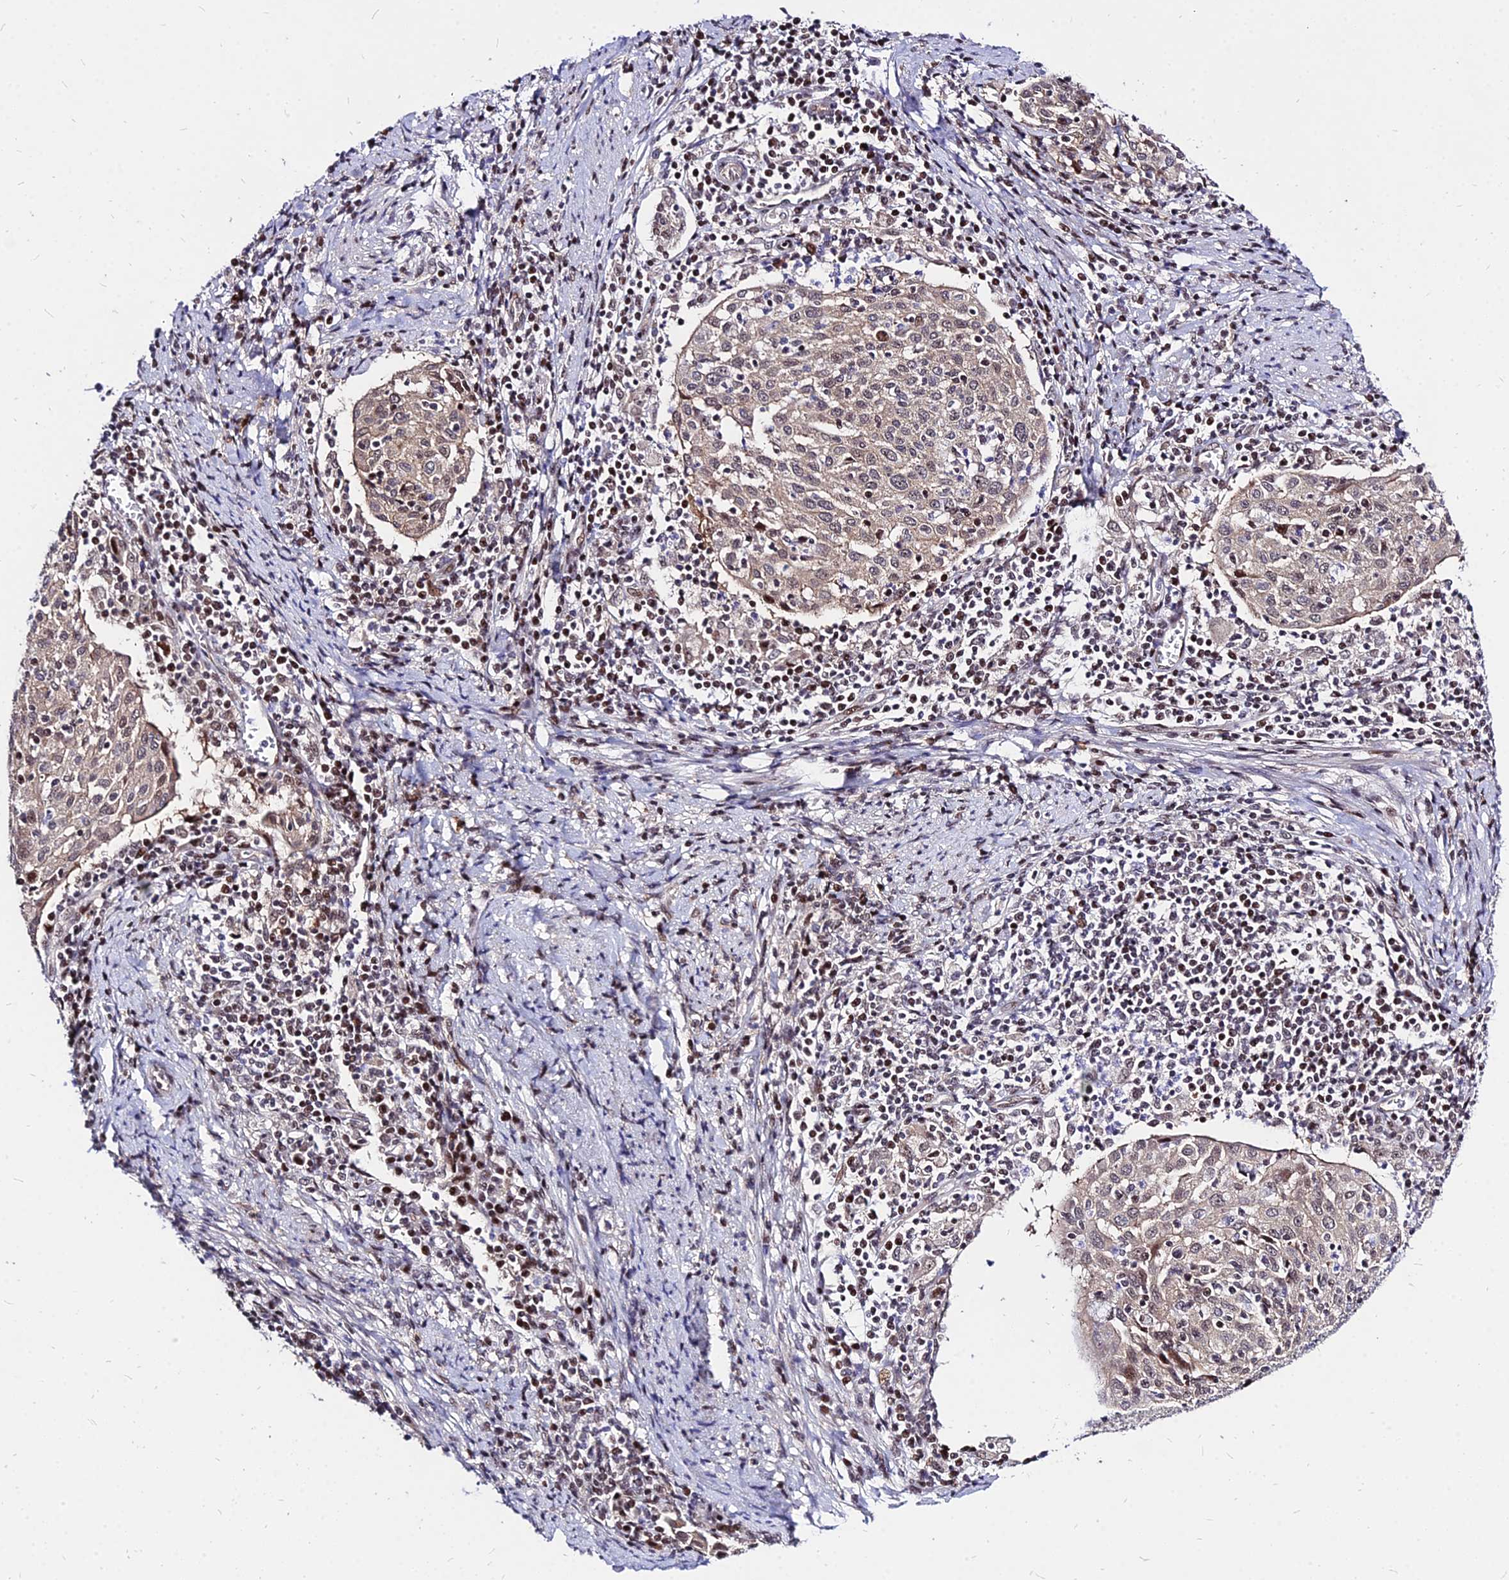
{"staining": {"intensity": "weak", "quantity": ">75%", "location": "cytoplasmic/membranous,nuclear"}, "tissue": "cervical cancer", "cell_type": "Tumor cells", "image_type": "cancer", "snomed": [{"axis": "morphology", "description": "Squamous cell carcinoma, NOS"}, {"axis": "topography", "description": "Cervix"}], "caption": "Protein staining of squamous cell carcinoma (cervical) tissue shows weak cytoplasmic/membranous and nuclear positivity in approximately >75% of tumor cells.", "gene": "DDX55", "patient": {"sex": "female", "age": 52}}